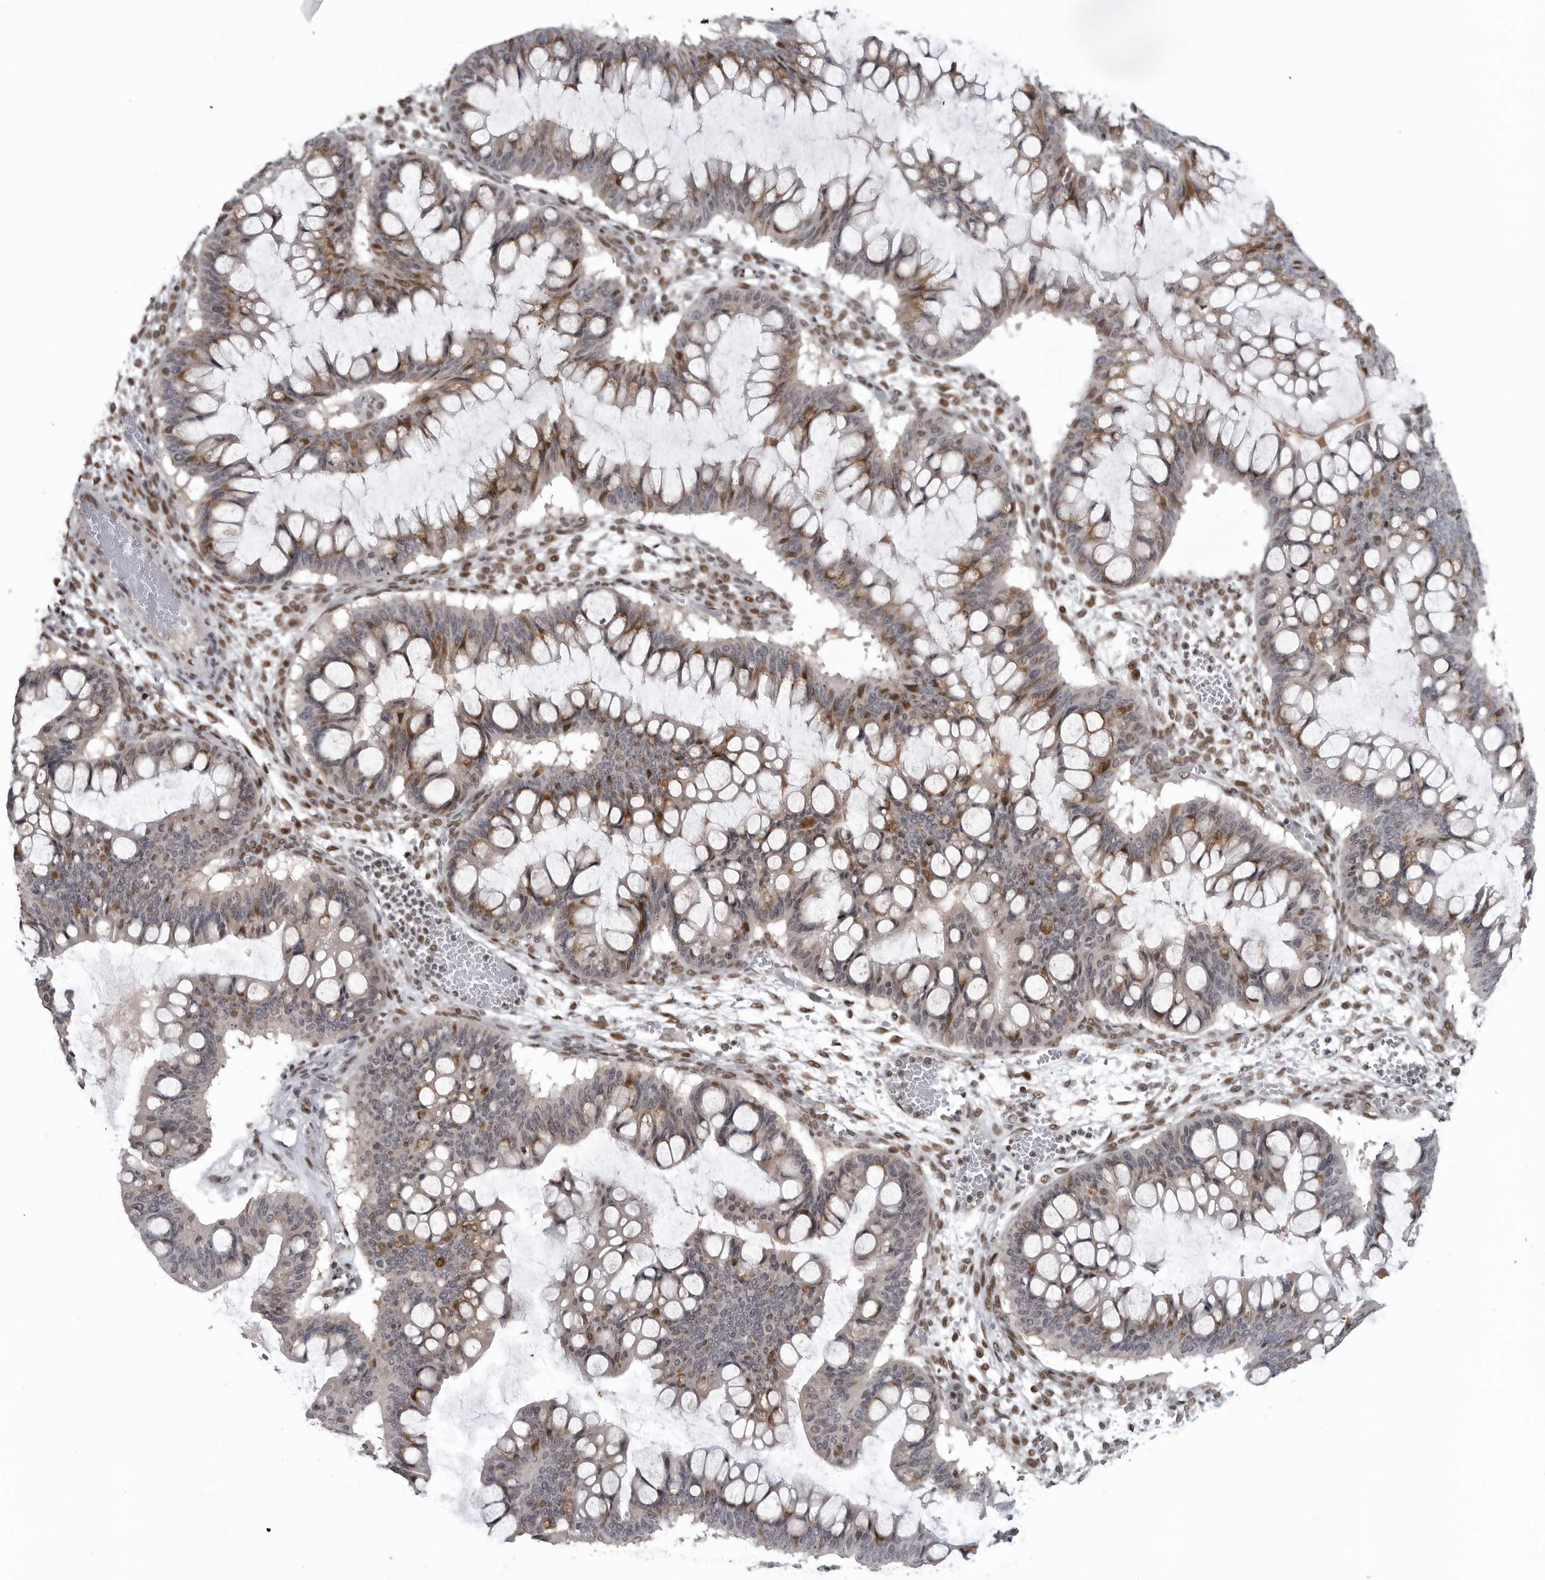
{"staining": {"intensity": "moderate", "quantity": "25%-75%", "location": "nuclear"}, "tissue": "ovarian cancer", "cell_type": "Tumor cells", "image_type": "cancer", "snomed": [{"axis": "morphology", "description": "Cystadenocarcinoma, mucinous, NOS"}, {"axis": "topography", "description": "Ovary"}], "caption": "Immunohistochemistry photomicrograph of human ovarian cancer (mucinous cystadenocarcinoma) stained for a protein (brown), which displays medium levels of moderate nuclear positivity in approximately 25%-75% of tumor cells.", "gene": "C8orf58", "patient": {"sex": "female", "age": 73}}